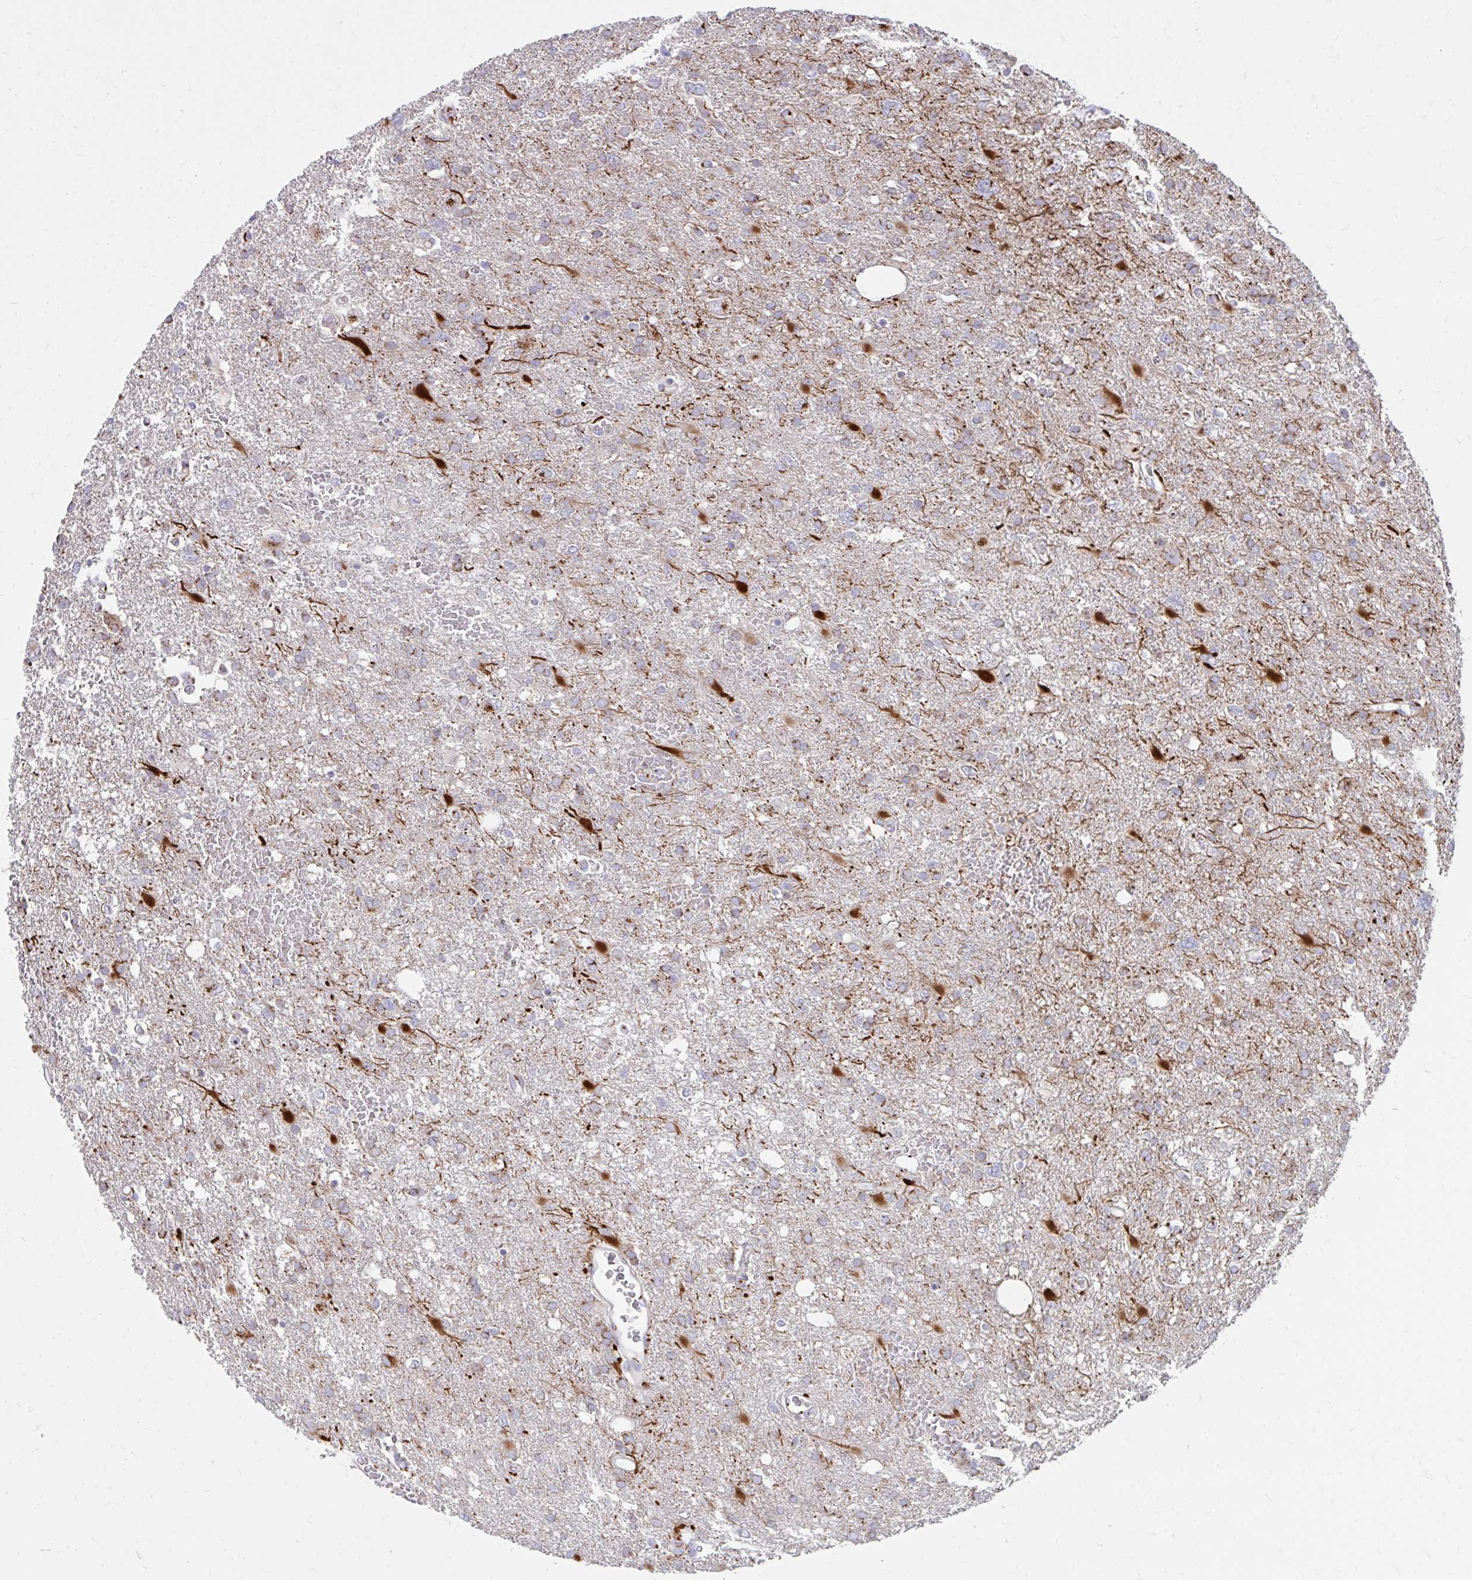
{"staining": {"intensity": "negative", "quantity": "none", "location": "none"}, "tissue": "glioma", "cell_type": "Tumor cells", "image_type": "cancer", "snomed": [{"axis": "morphology", "description": "Glioma, malignant, High grade"}, {"axis": "topography", "description": "Brain"}], "caption": "Protein analysis of malignant glioma (high-grade) reveals no significant staining in tumor cells. (DAB (3,3'-diaminobenzidine) immunohistochemistry, high magnification).", "gene": "RAB6B", "patient": {"sex": "male", "age": 61}}